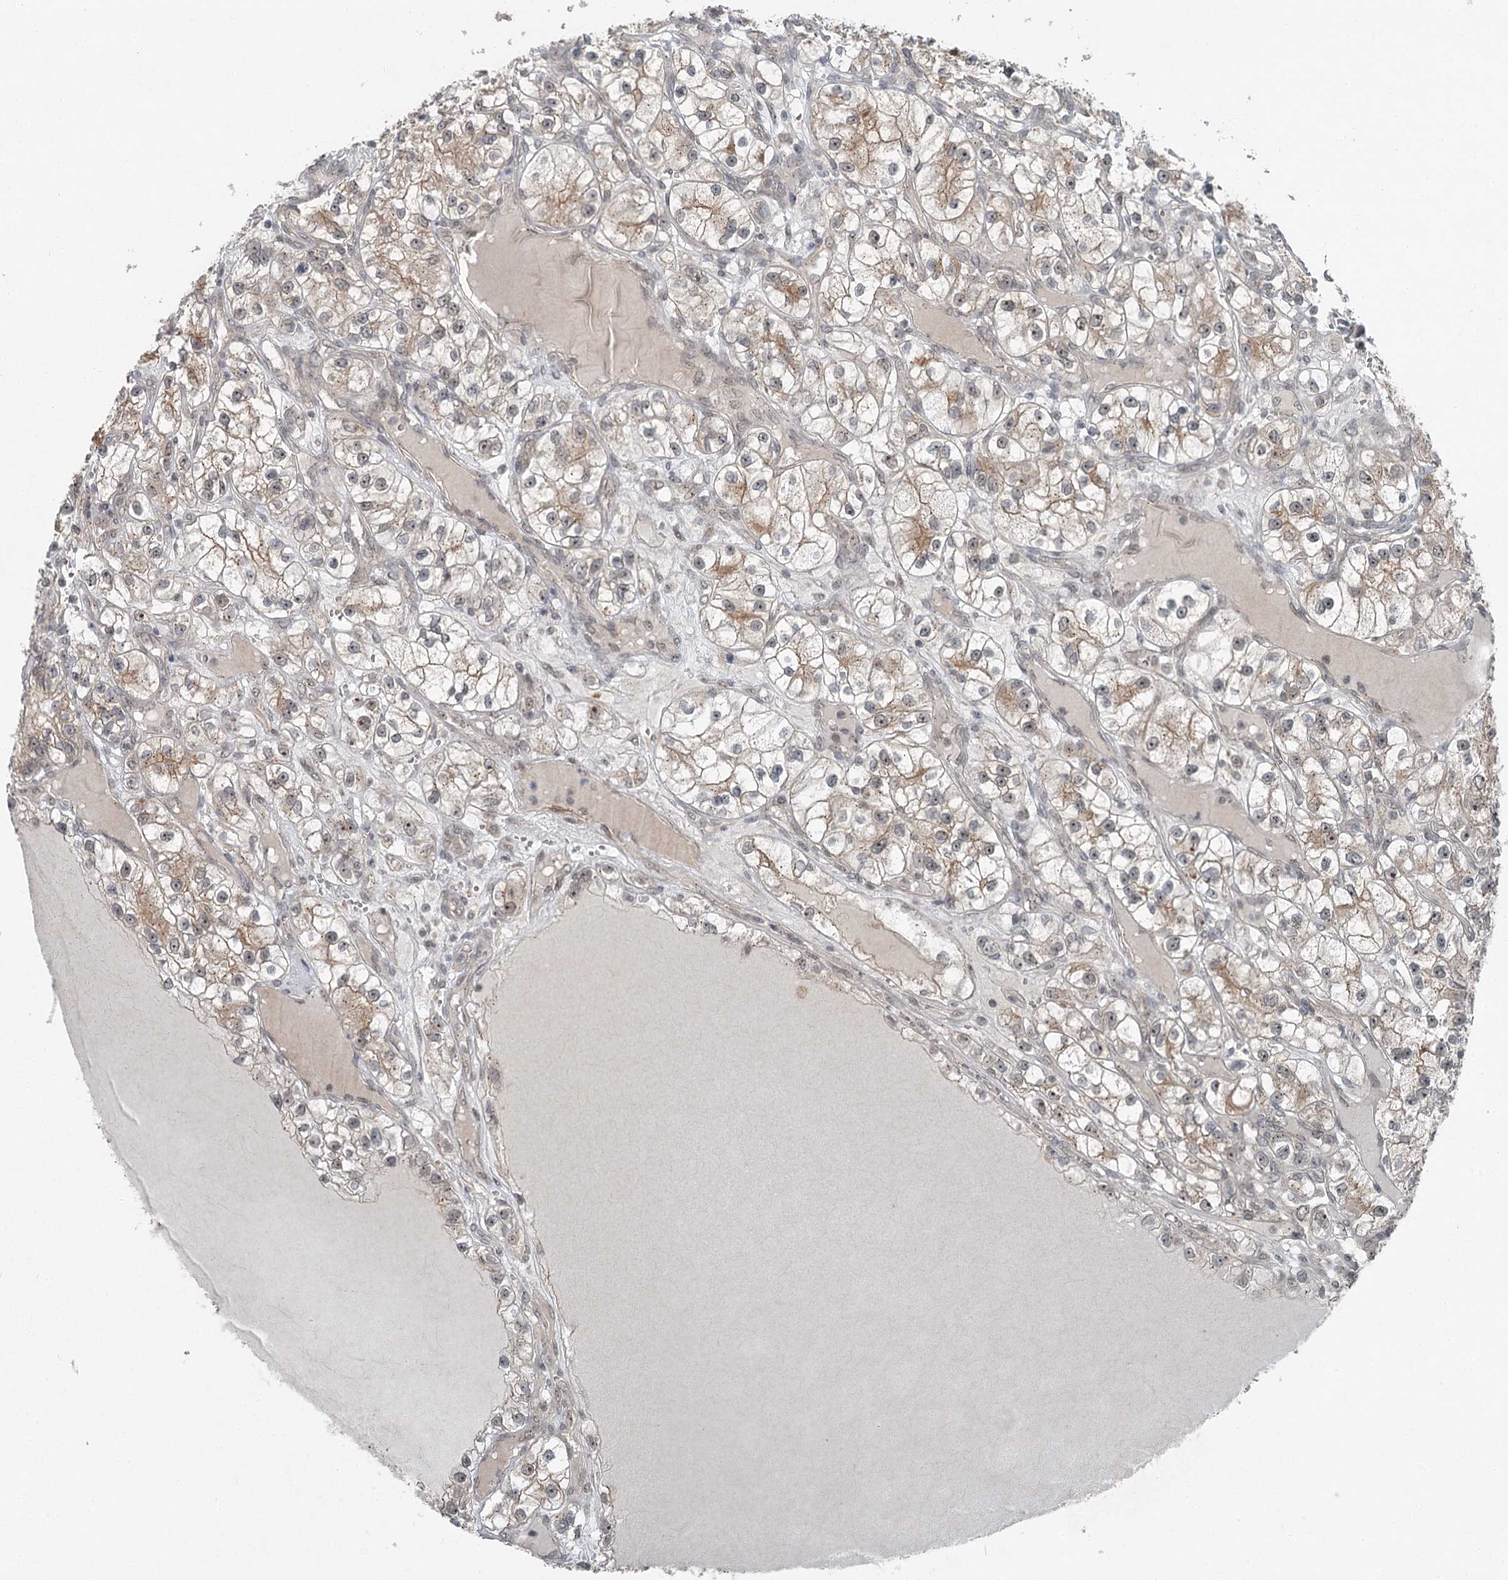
{"staining": {"intensity": "moderate", "quantity": "<25%", "location": "cytoplasmic/membranous,nuclear"}, "tissue": "renal cancer", "cell_type": "Tumor cells", "image_type": "cancer", "snomed": [{"axis": "morphology", "description": "Adenocarcinoma, NOS"}, {"axis": "topography", "description": "Kidney"}], "caption": "The immunohistochemical stain shows moderate cytoplasmic/membranous and nuclear staining in tumor cells of renal adenocarcinoma tissue.", "gene": "EXOSC1", "patient": {"sex": "female", "age": 57}}